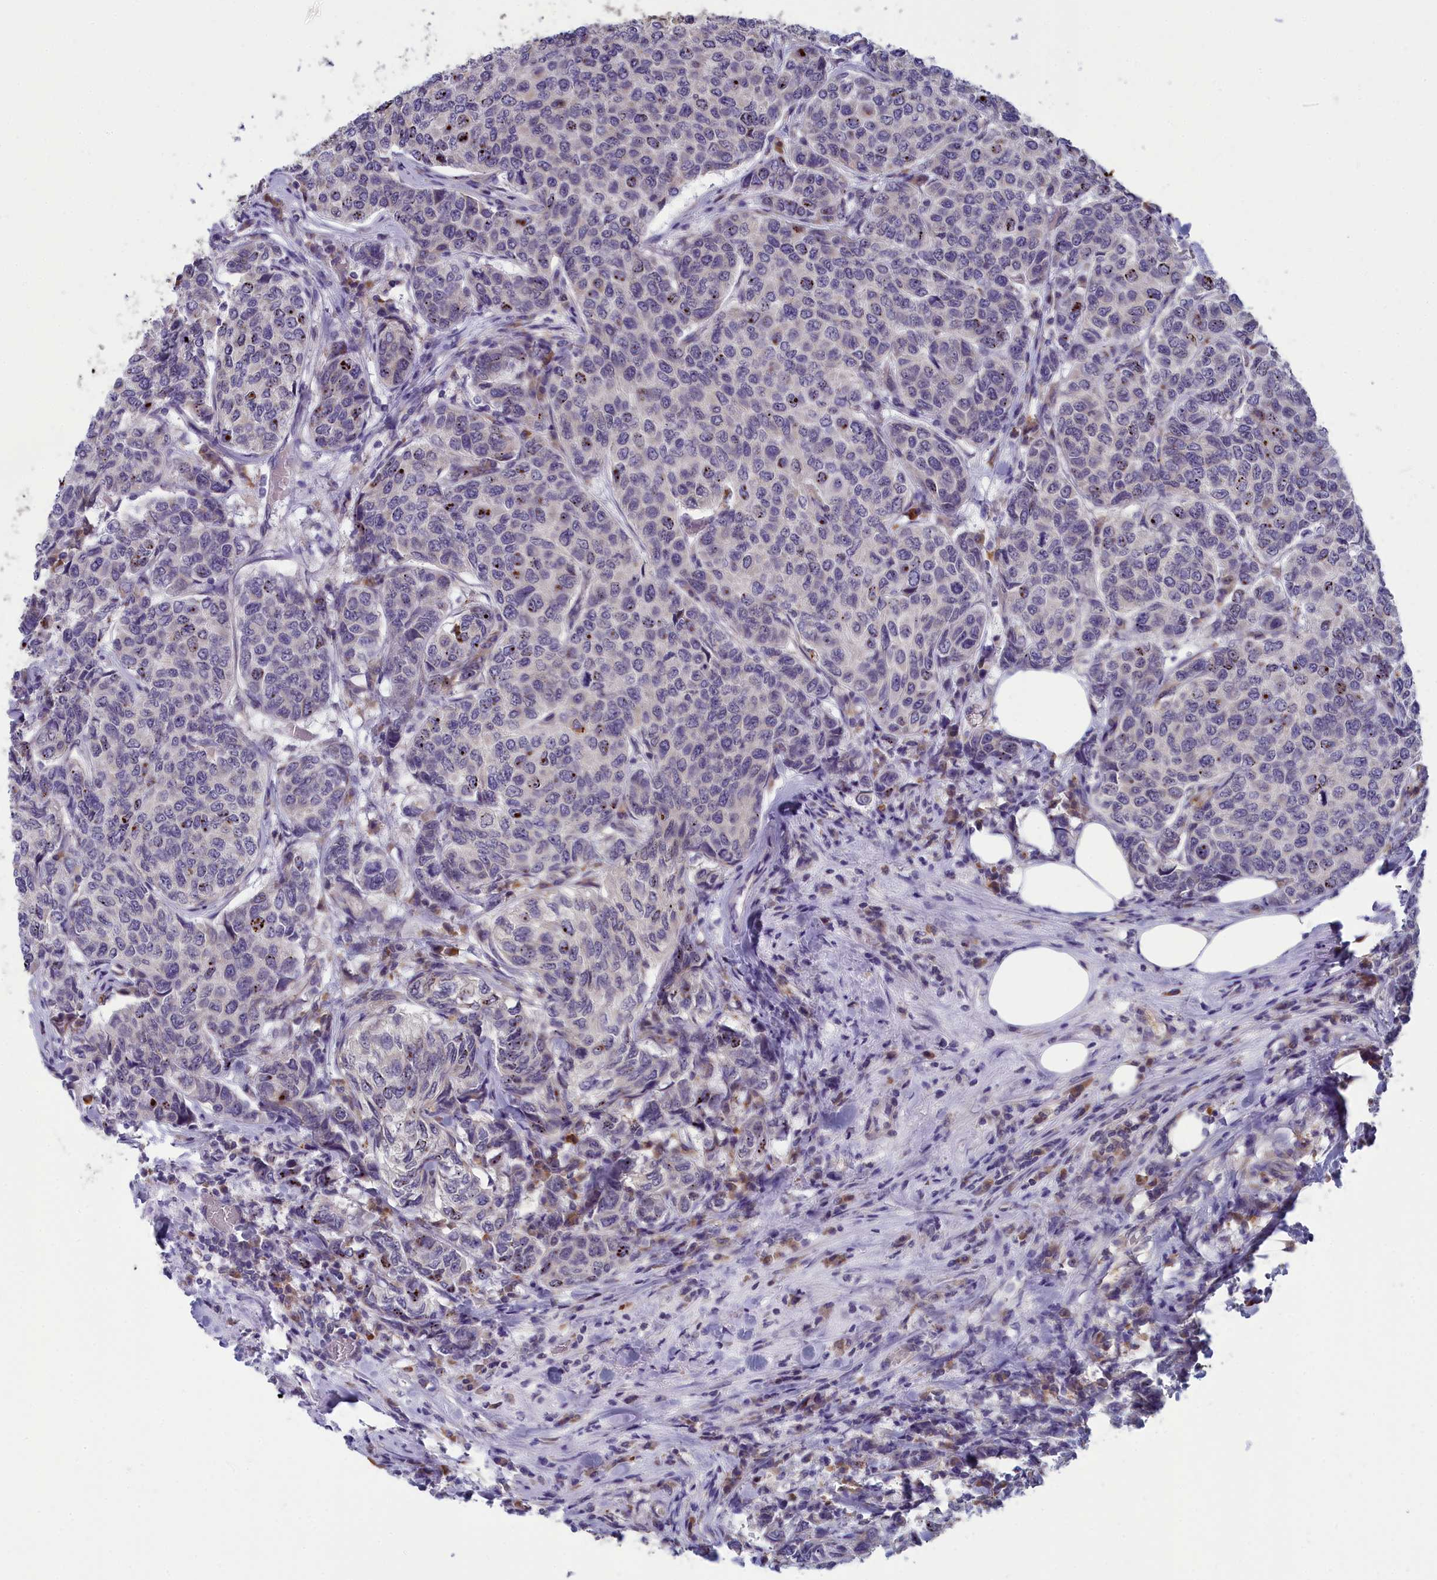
{"staining": {"intensity": "strong", "quantity": "<25%", "location": "nuclear"}, "tissue": "breast cancer", "cell_type": "Tumor cells", "image_type": "cancer", "snomed": [{"axis": "morphology", "description": "Duct carcinoma"}, {"axis": "topography", "description": "Breast"}], "caption": "Breast cancer (intraductal carcinoma) stained with a protein marker reveals strong staining in tumor cells.", "gene": "MRI1", "patient": {"sex": "female", "age": 55}}